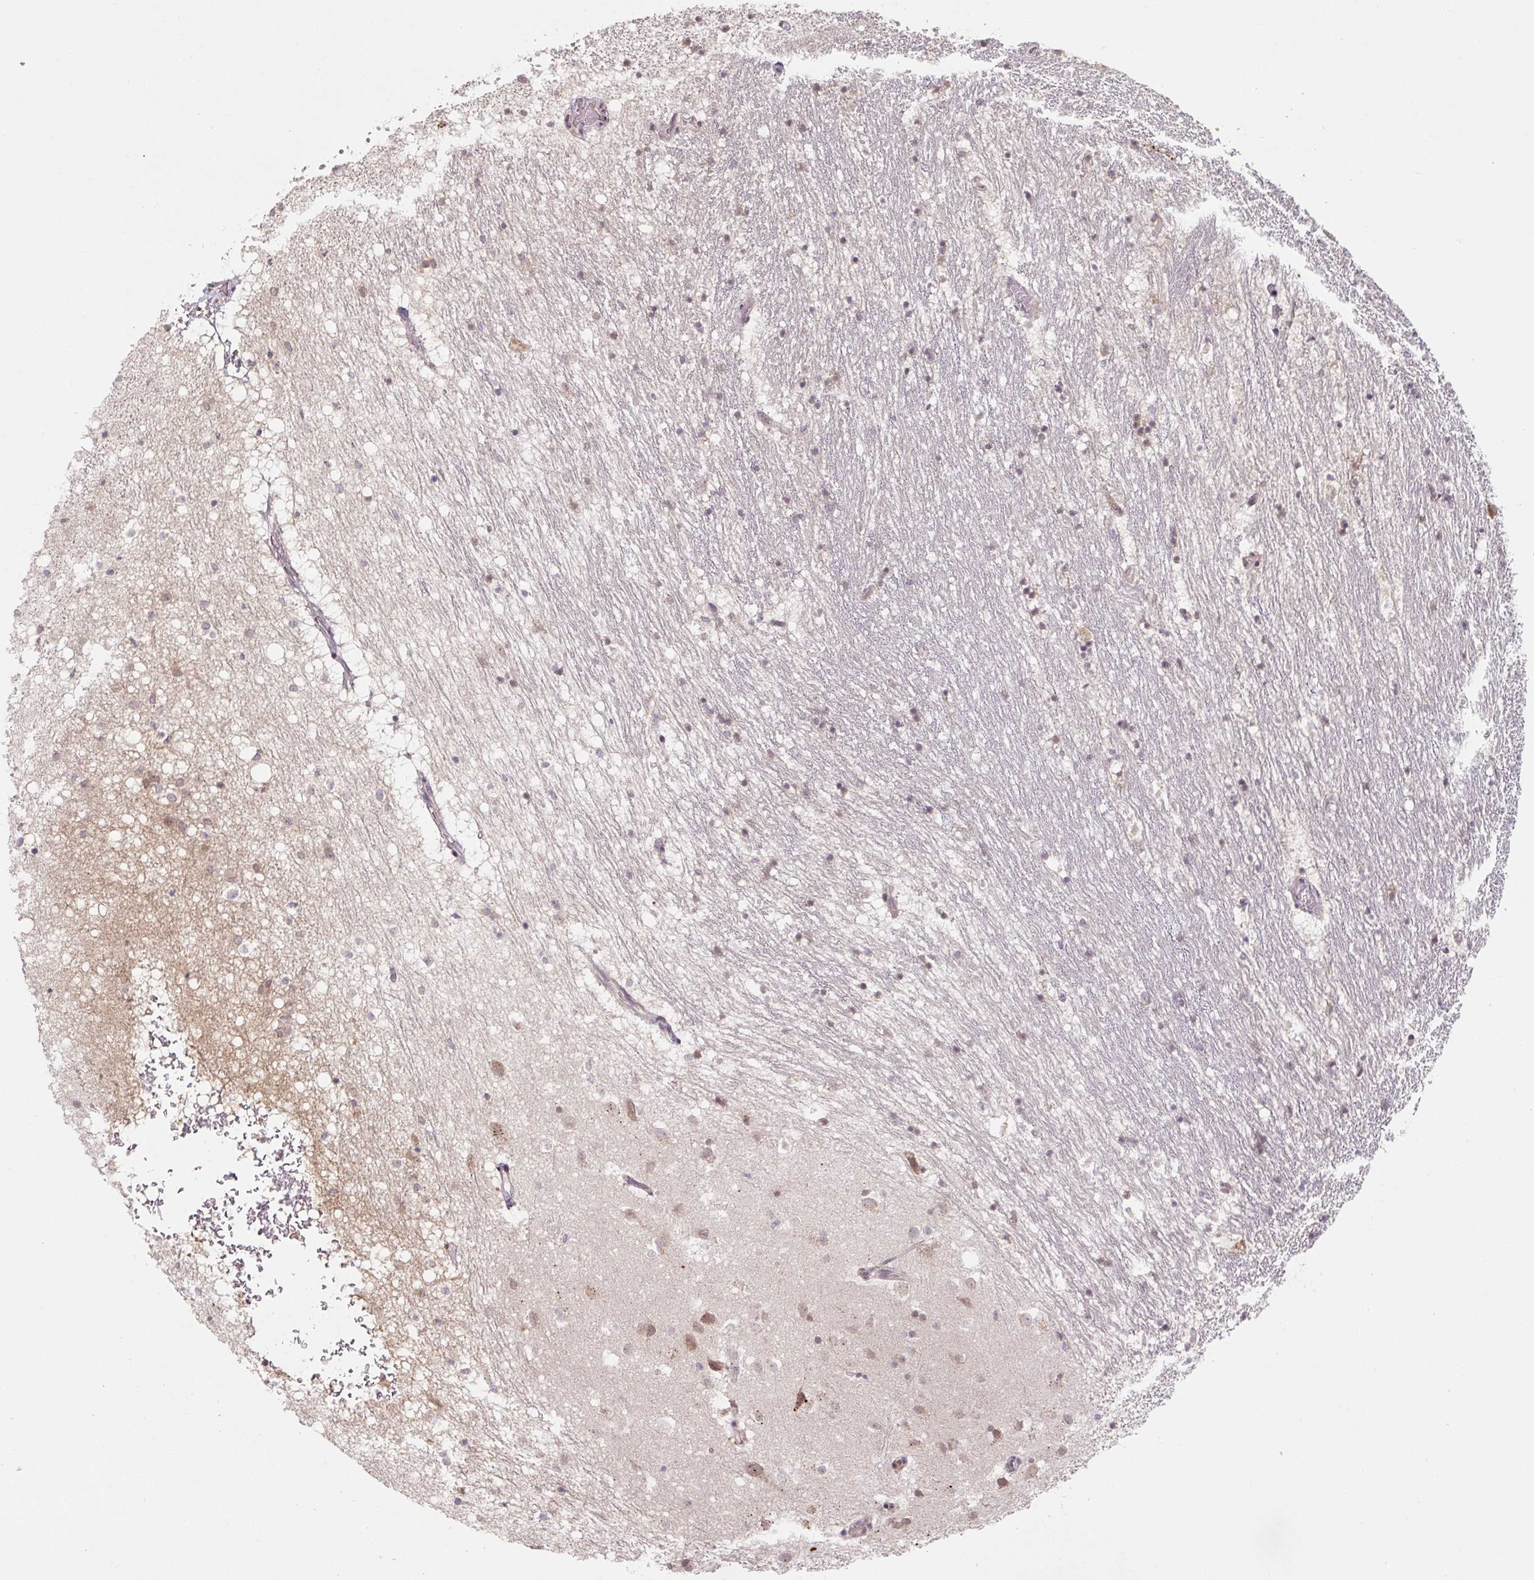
{"staining": {"intensity": "weak", "quantity": "<25%", "location": "cytoplasmic/membranous"}, "tissue": "caudate", "cell_type": "Glial cells", "image_type": "normal", "snomed": [{"axis": "morphology", "description": "Normal tissue, NOS"}, {"axis": "topography", "description": "Lateral ventricle wall"}], "caption": "Immunohistochemistry of normal caudate exhibits no positivity in glial cells. (Stains: DAB immunohistochemistry (IHC) with hematoxylin counter stain, Microscopy: brightfield microscopy at high magnification).", "gene": "C2orf73", "patient": {"sex": "male", "age": 37}}